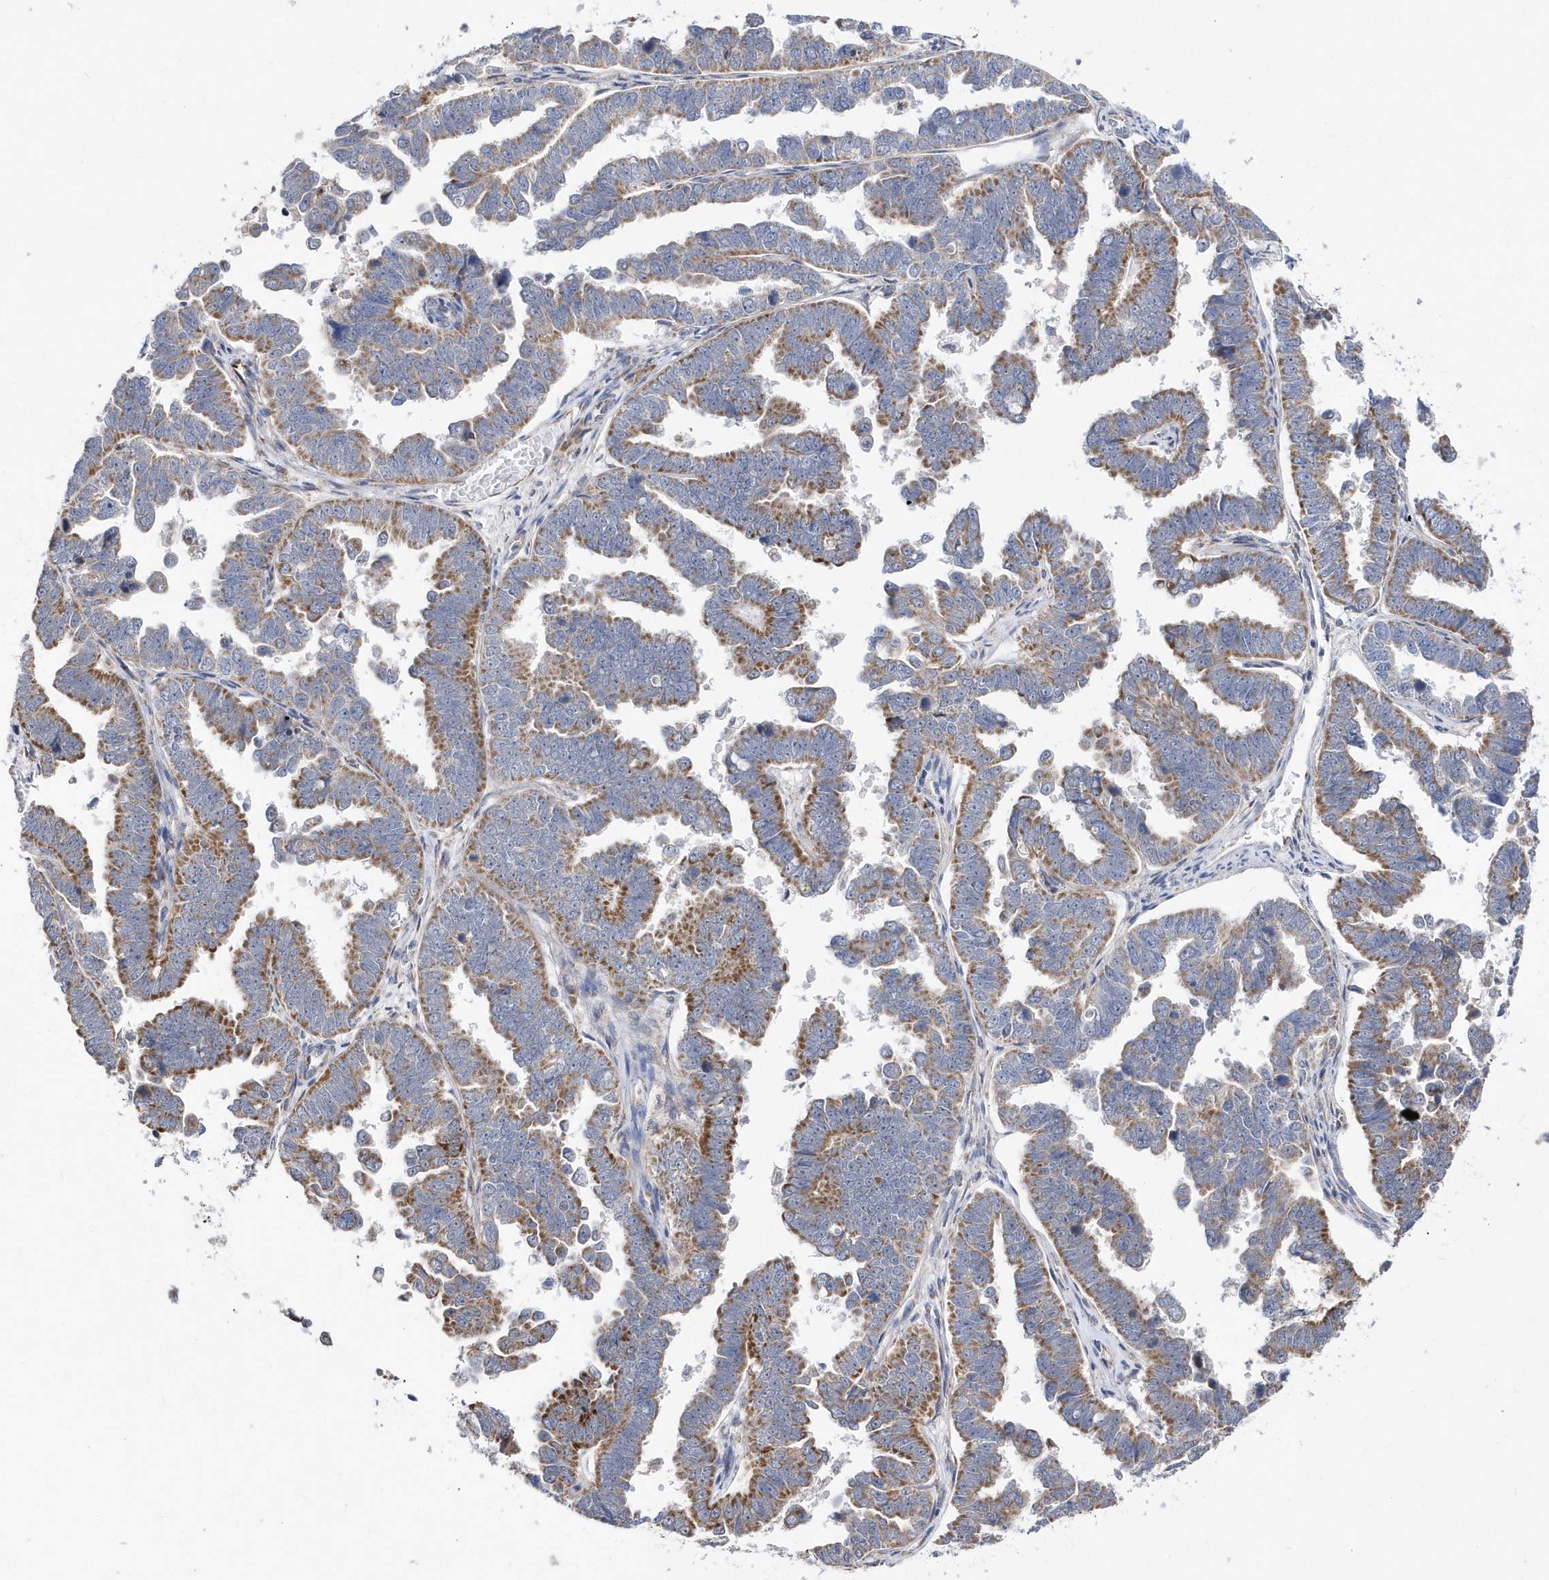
{"staining": {"intensity": "moderate", "quantity": ">75%", "location": "cytoplasmic/membranous"}, "tissue": "endometrial cancer", "cell_type": "Tumor cells", "image_type": "cancer", "snomed": [{"axis": "morphology", "description": "Adenocarcinoma, NOS"}, {"axis": "topography", "description": "Endometrium"}], "caption": "Tumor cells demonstrate medium levels of moderate cytoplasmic/membranous expression in approximately >75% of cells in endometrial adenocarcinoma. (Stains: DAB (3,3'-diaminobenzidine) in brown, nuclei in blue, Microscopy: brightfield microscopy at high magnification).", "gene": "SPATA5", "patient": {"sex": "female", "age": 75}}